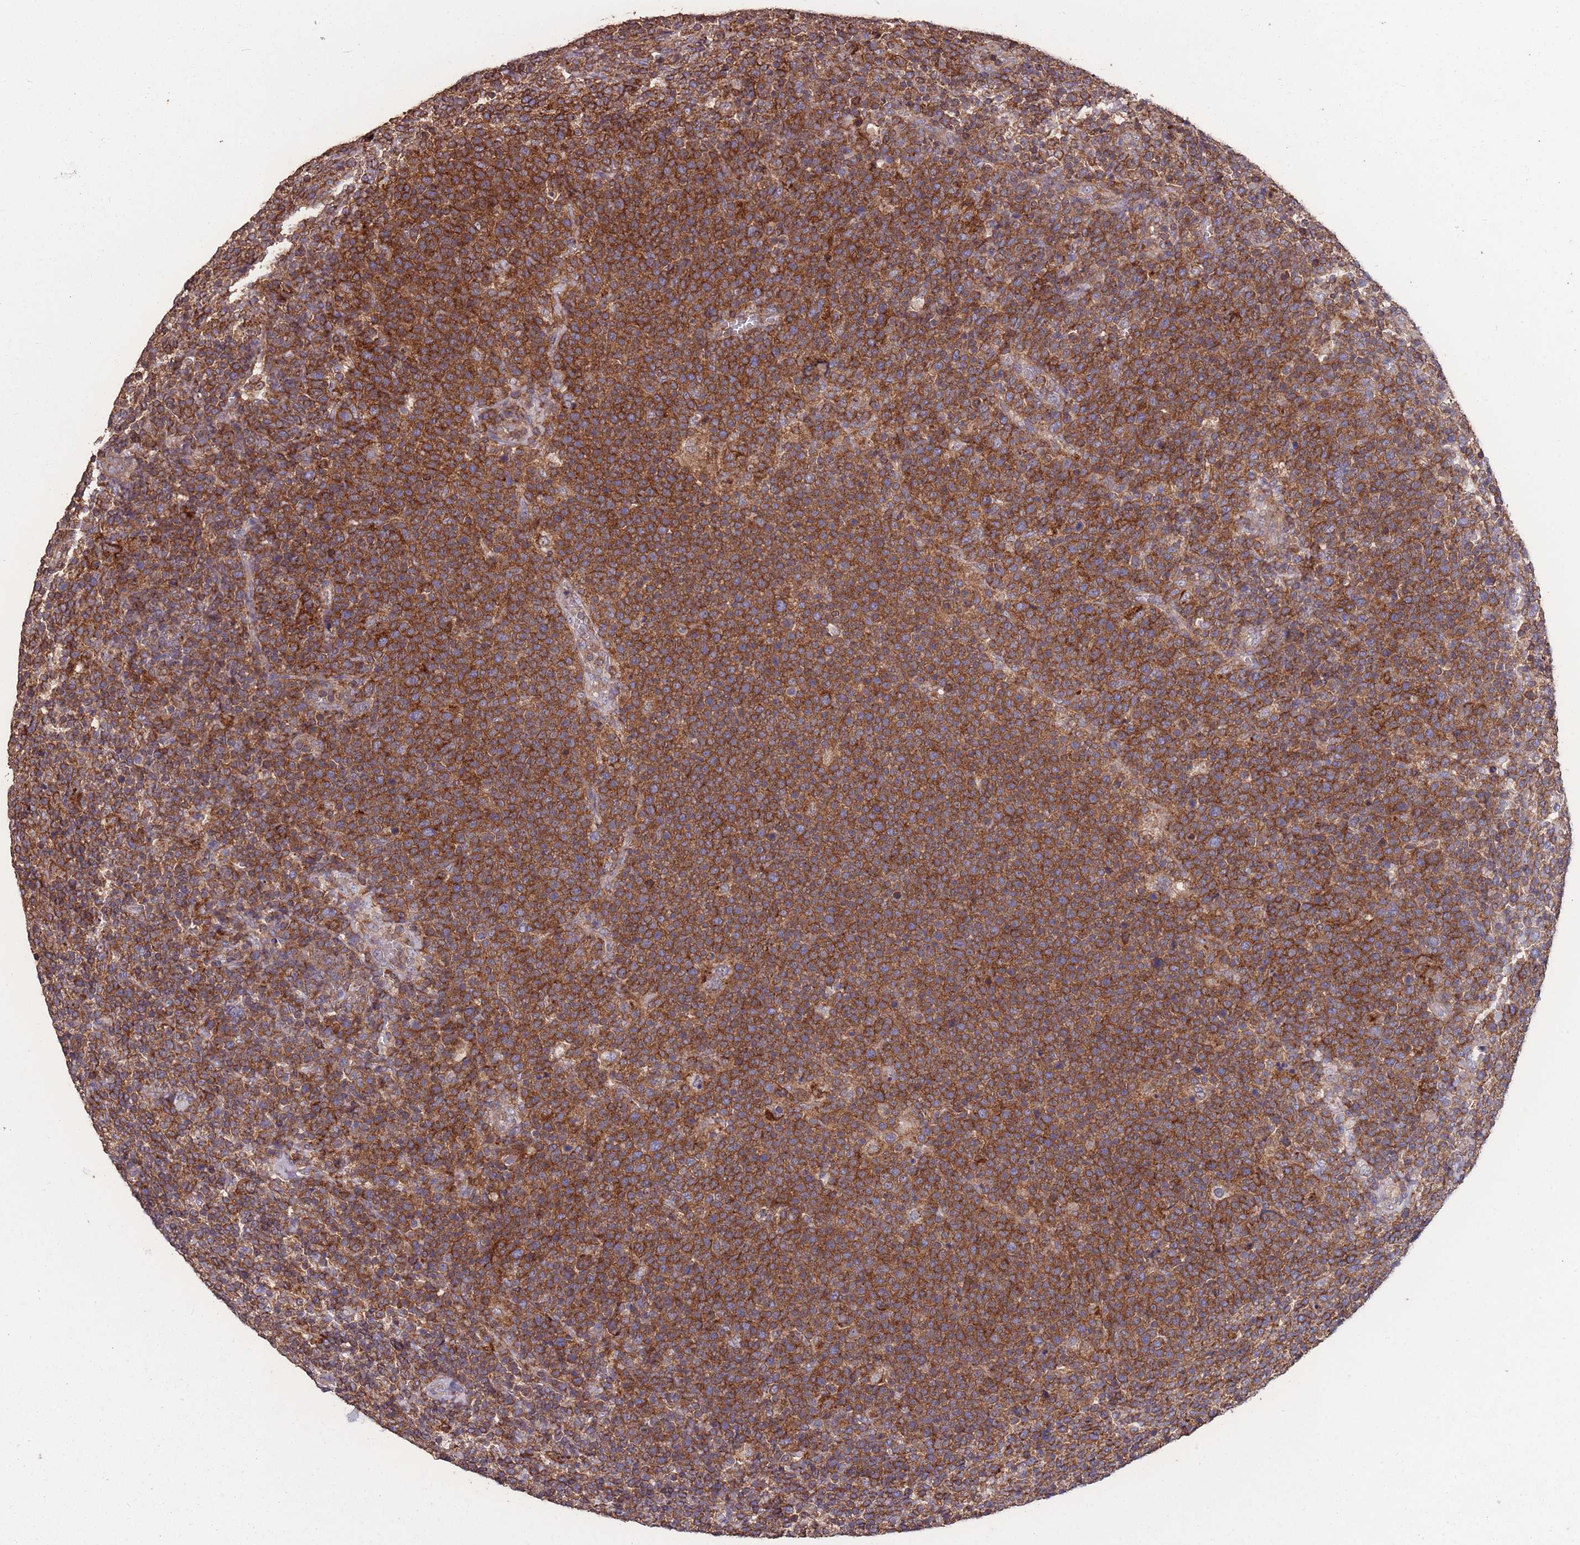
{"staining": {"intensity": "strong", "quantity": ">75%", "location": "cytoplasmic/membranous"}, "tissue": "lymphoma", "cell_type": "Tumor cells", "image_type": "cancer", "snomed": [{"axis": "morphology", "description": "Malignant lymphoma, non-Hodgkin's type, High grade"}, {"axis": "topography", "description": "Lymph node"}], "caption": "A brown stain shows strong cytoplasmic/membranous staining of a protein in human lymphoma tumor cells.", "gene": "NUDT21", "patient": {"sex": "male", "age": 61}}